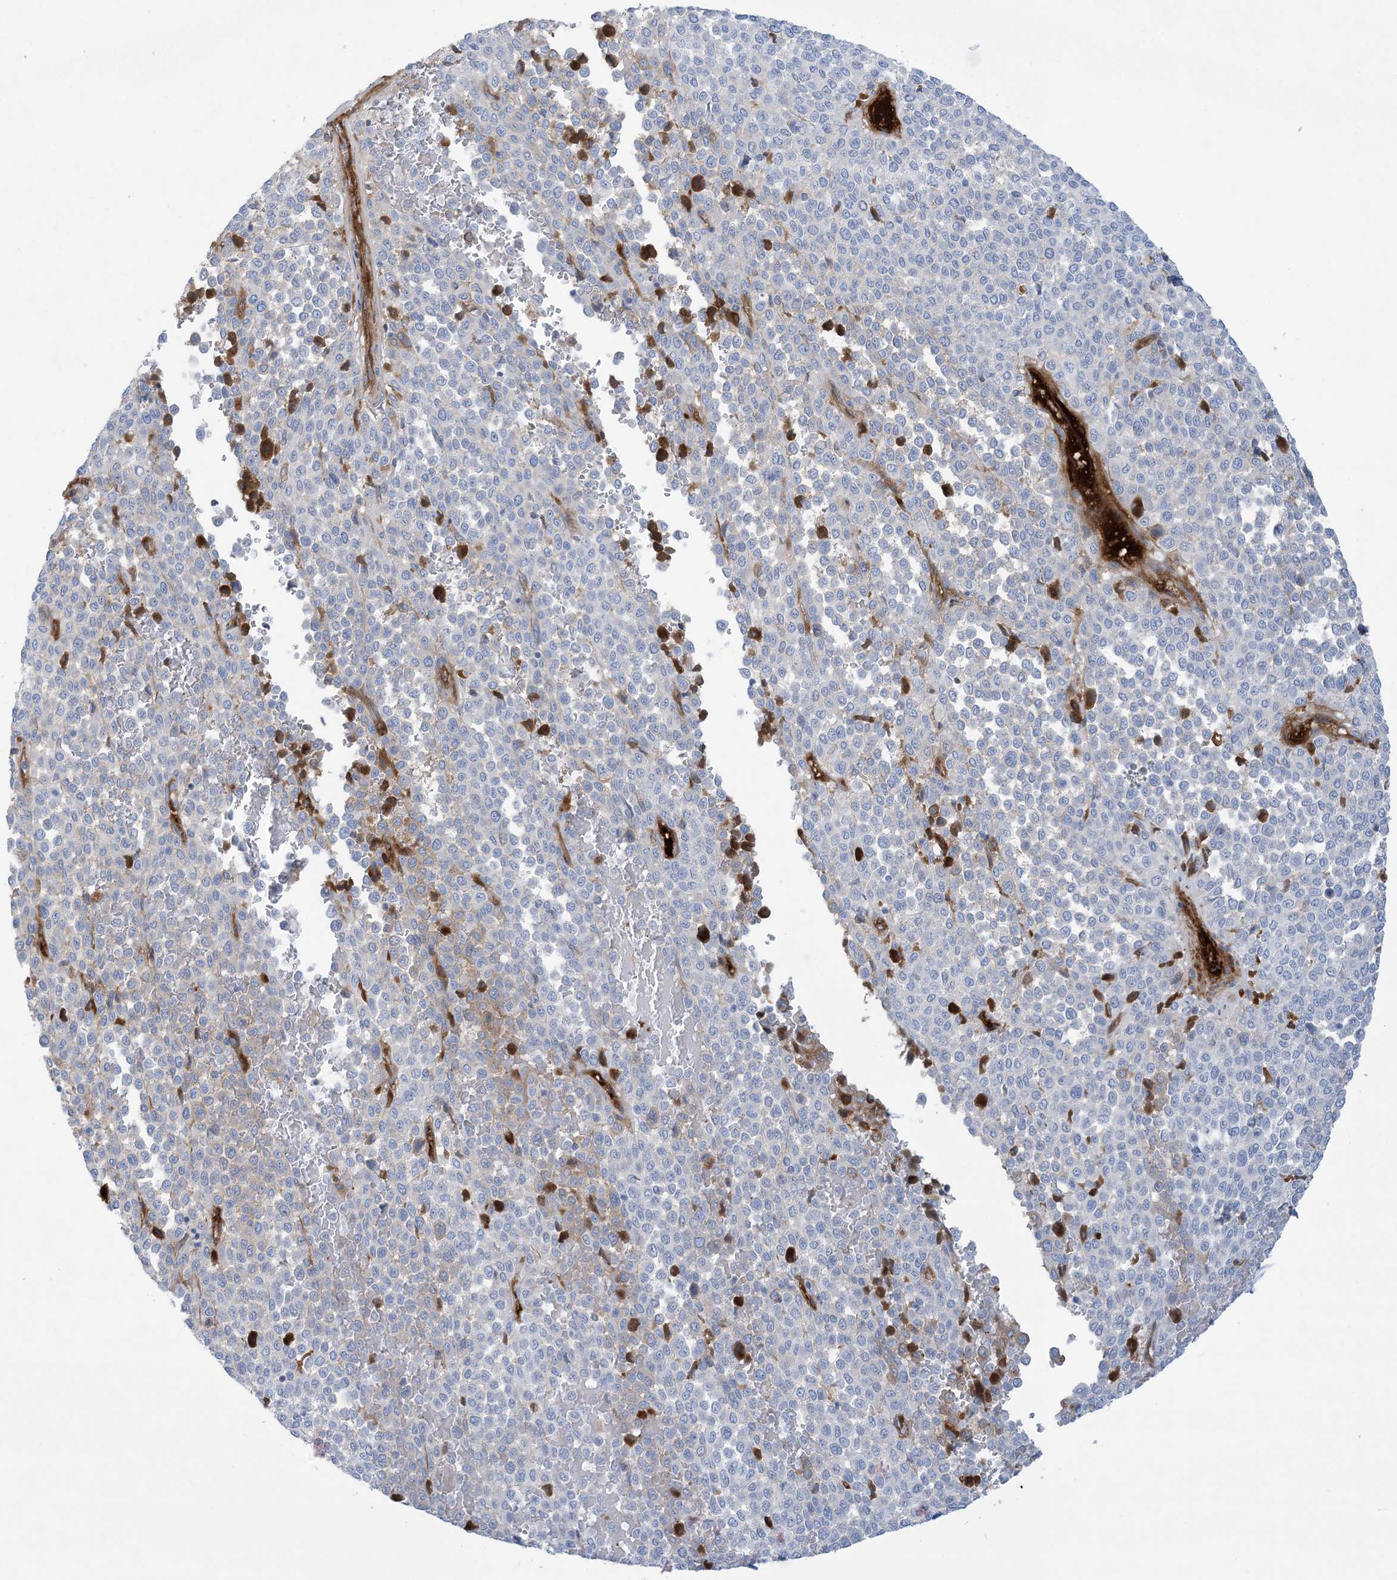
{"staining": {"intensity": "negative", "quantity": "none", "location": "none"}, "tissue": "melanoma", "cell_type": "Tumor cells", "image_type": "cancer", "snomed": [{"axis": "morphology", "description": "Malignant melanoma, Metastatic site"}, {"axis": "topography", "description": "Pancreas"}], "caption": "Immunohistochemistry (IHC) photomicrograph of malignant melanoma (metastatic site) stained for a protein (brown), which exhibits no expression in tumor cells. (DAB immunohistochemistry, high magnification).", "gene": "ATP11C", "patient": {"sex": "female", "age": 30}}